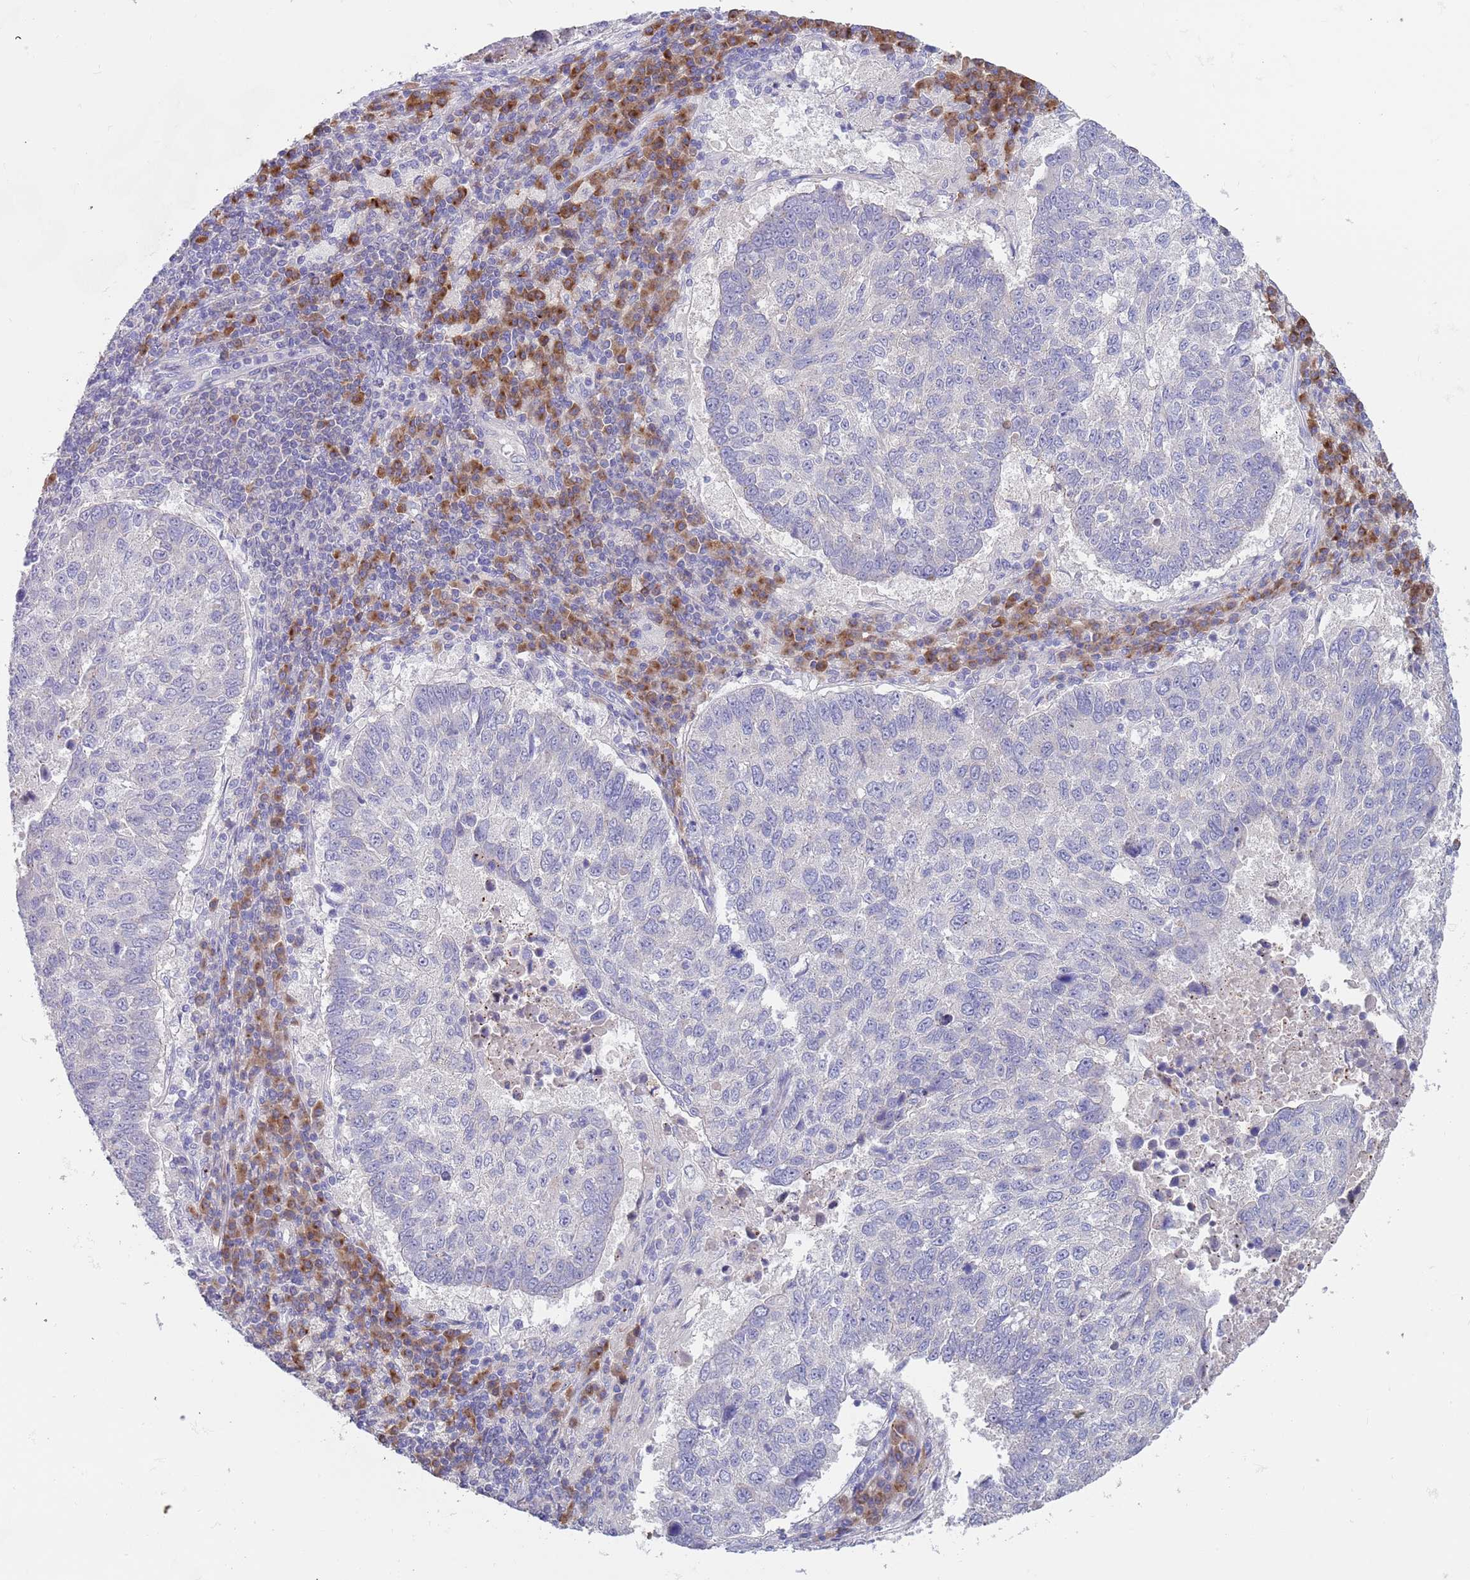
{"staining": {"intensity": "negative", "quantity": "none", "location": "none"}, "tissue": "lung cancer", "cell_type": "Tumor cells", "image_type": "cancer", "snomed": [{"axis": "morphology", "description": "Squamous cell carcinoma, NOS"}, {"axis": "topography", "description": "Lung"}], "caption": "Immunohistochemistry (IHC) micrograph of lung cancer (squamous cell carcinoma) stained for a protein (brown), which displays no staining in tumor cells.", "gene": "TYW1", "patient": {"sex": "male", "age": 73}}